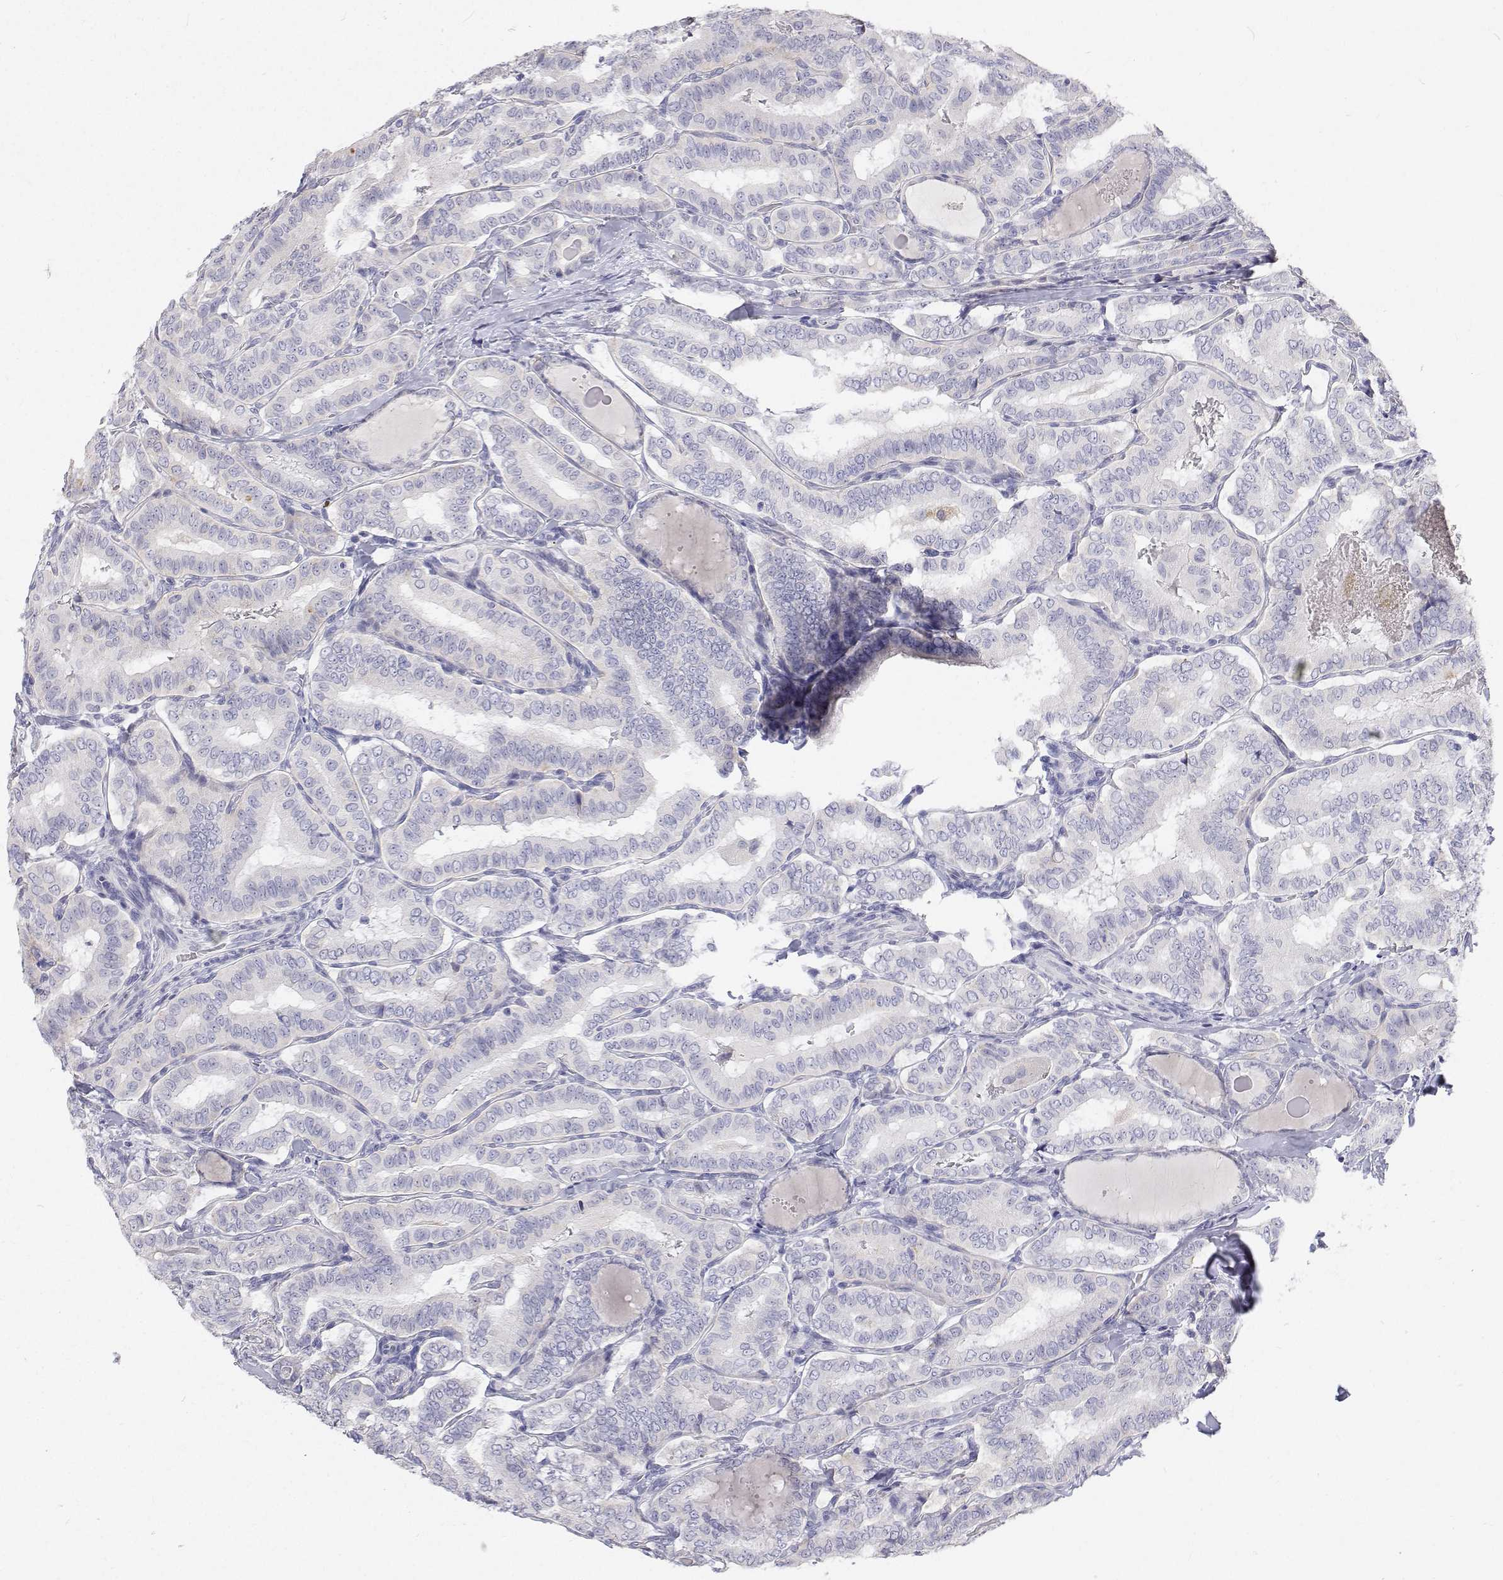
{"staining": {"intensity": "negative", "quantity": "none", "location": "none"}, "tissue": "thyroid cancer", "cell_type": "Tumor cells", "image_type": "cancer", "snomed": [{"axis": "morphology", "description": "Papillary adenocarcinoma, NOS"}, {"axis": "morphology", "description": "Papillary adenoma metastatic"}, {"axis": "topography", "description": "Thyroid gland"}], "caption": "There is no significant staining in tumor cells of papillary adenocarcinoma (thyroid).", "gene": "NCR2", "patient": {"sex": "female", "age": 50}}